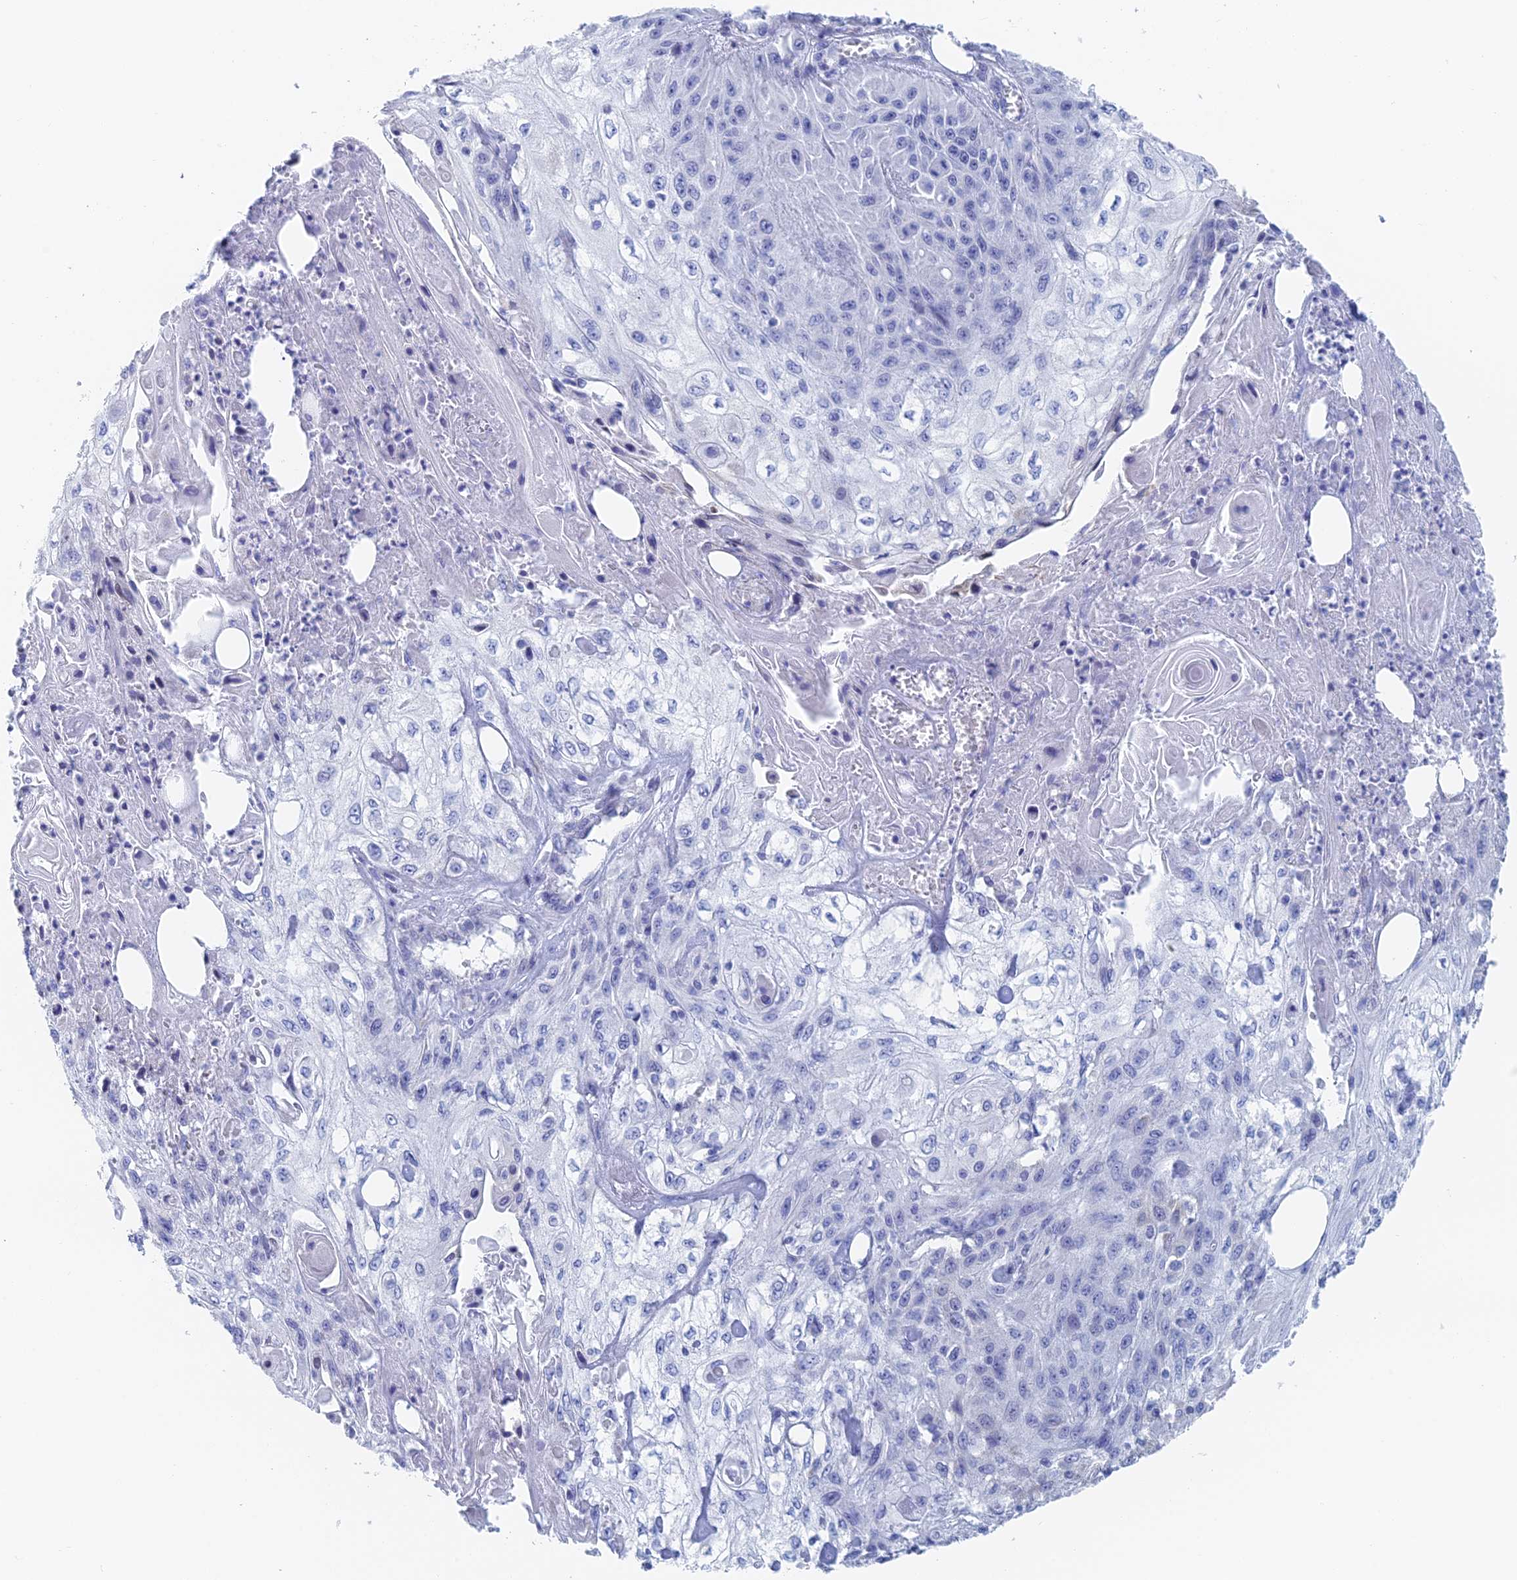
{"staining": {"intensity": "negative", "quantity": "none", "location": "none"}, "tissue": "skin cancer", "cell_type": "Tumor cells", "image_type": "cancer", "snomed": [{"axis": "morphology", "description": "Squamous cell carcinoma, NOS"}, {"axis": "morphology", "description": "Squamous cell carcinoma, metastatic, NOS"}, {"axis": "topography", "description": "Skin"}, {"axis": "topography", "description": "Lymph node"}], "caption": "This is a image of immunohistochemistry (IHC) staining of skin metastatic squamous cell carcinoma, which shows no staining in tumor cells.", "gene": "KCNK18", "patient": {"sex": "male", "age": 75}}